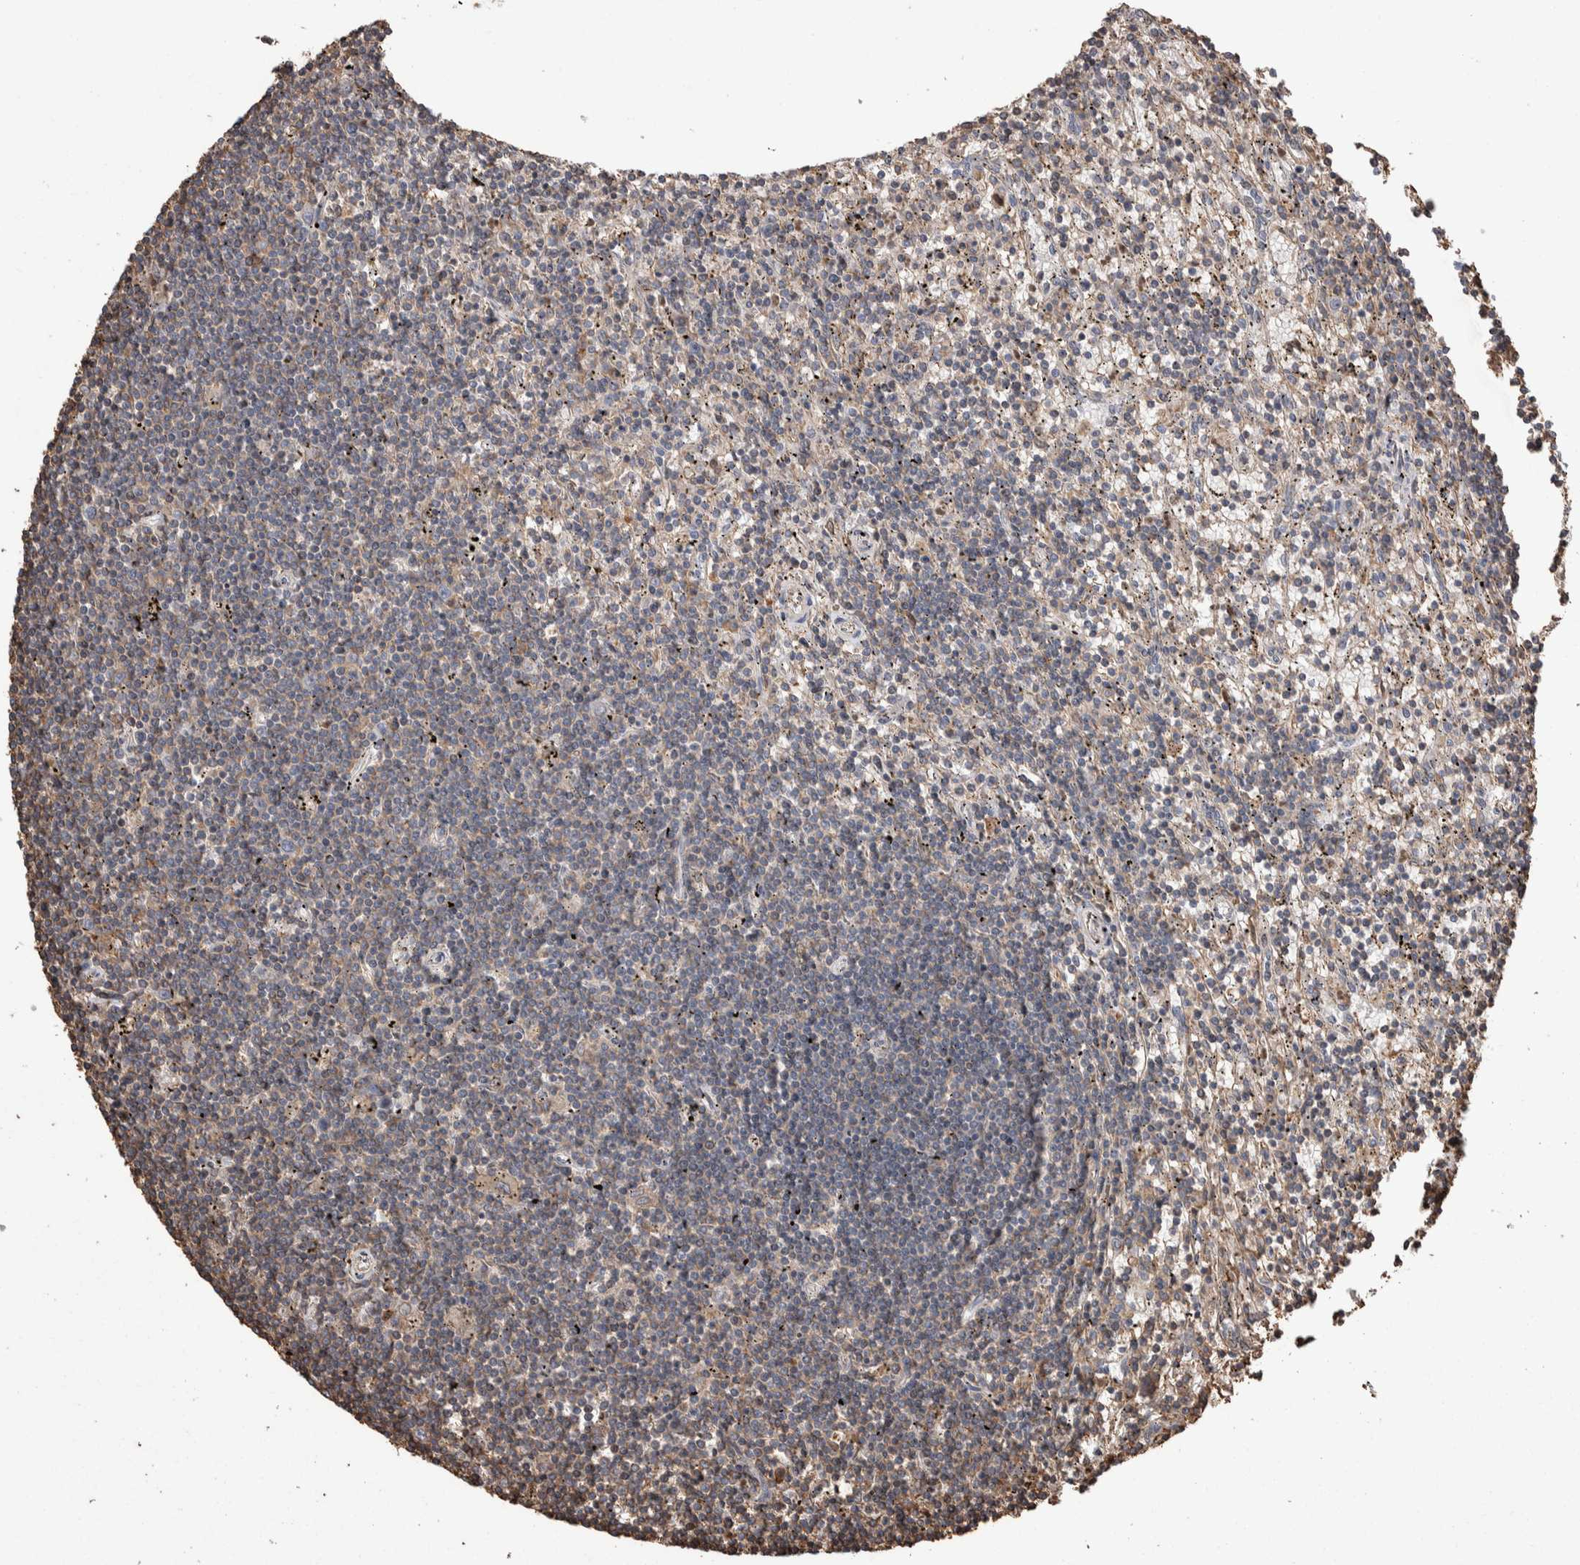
{"staining": {"intensity": "weak", "quantity": "<25%", "location": "cytoplasmic/membranous"}, "tissue": "lymphoma", "cell_type": "Tumor cells", "image_type": "cancer", "snomed": [{"axis": "morphology", "description": "Malignant lymphoma, non-Hodgkin's type, Low grade"}, {"axis": "topography", "description": "Spleen"}], "caption": "DAB immunohistochemical staining of human malignant lymphoma, non-Hodgkin's type (low-grade) reveals no significant expression in tumor cells. (DAB immunohistochemistry with hematoxylin counter stain).", "gene": "ENPP2", "patient": {"sex": "male", "age": 76}}